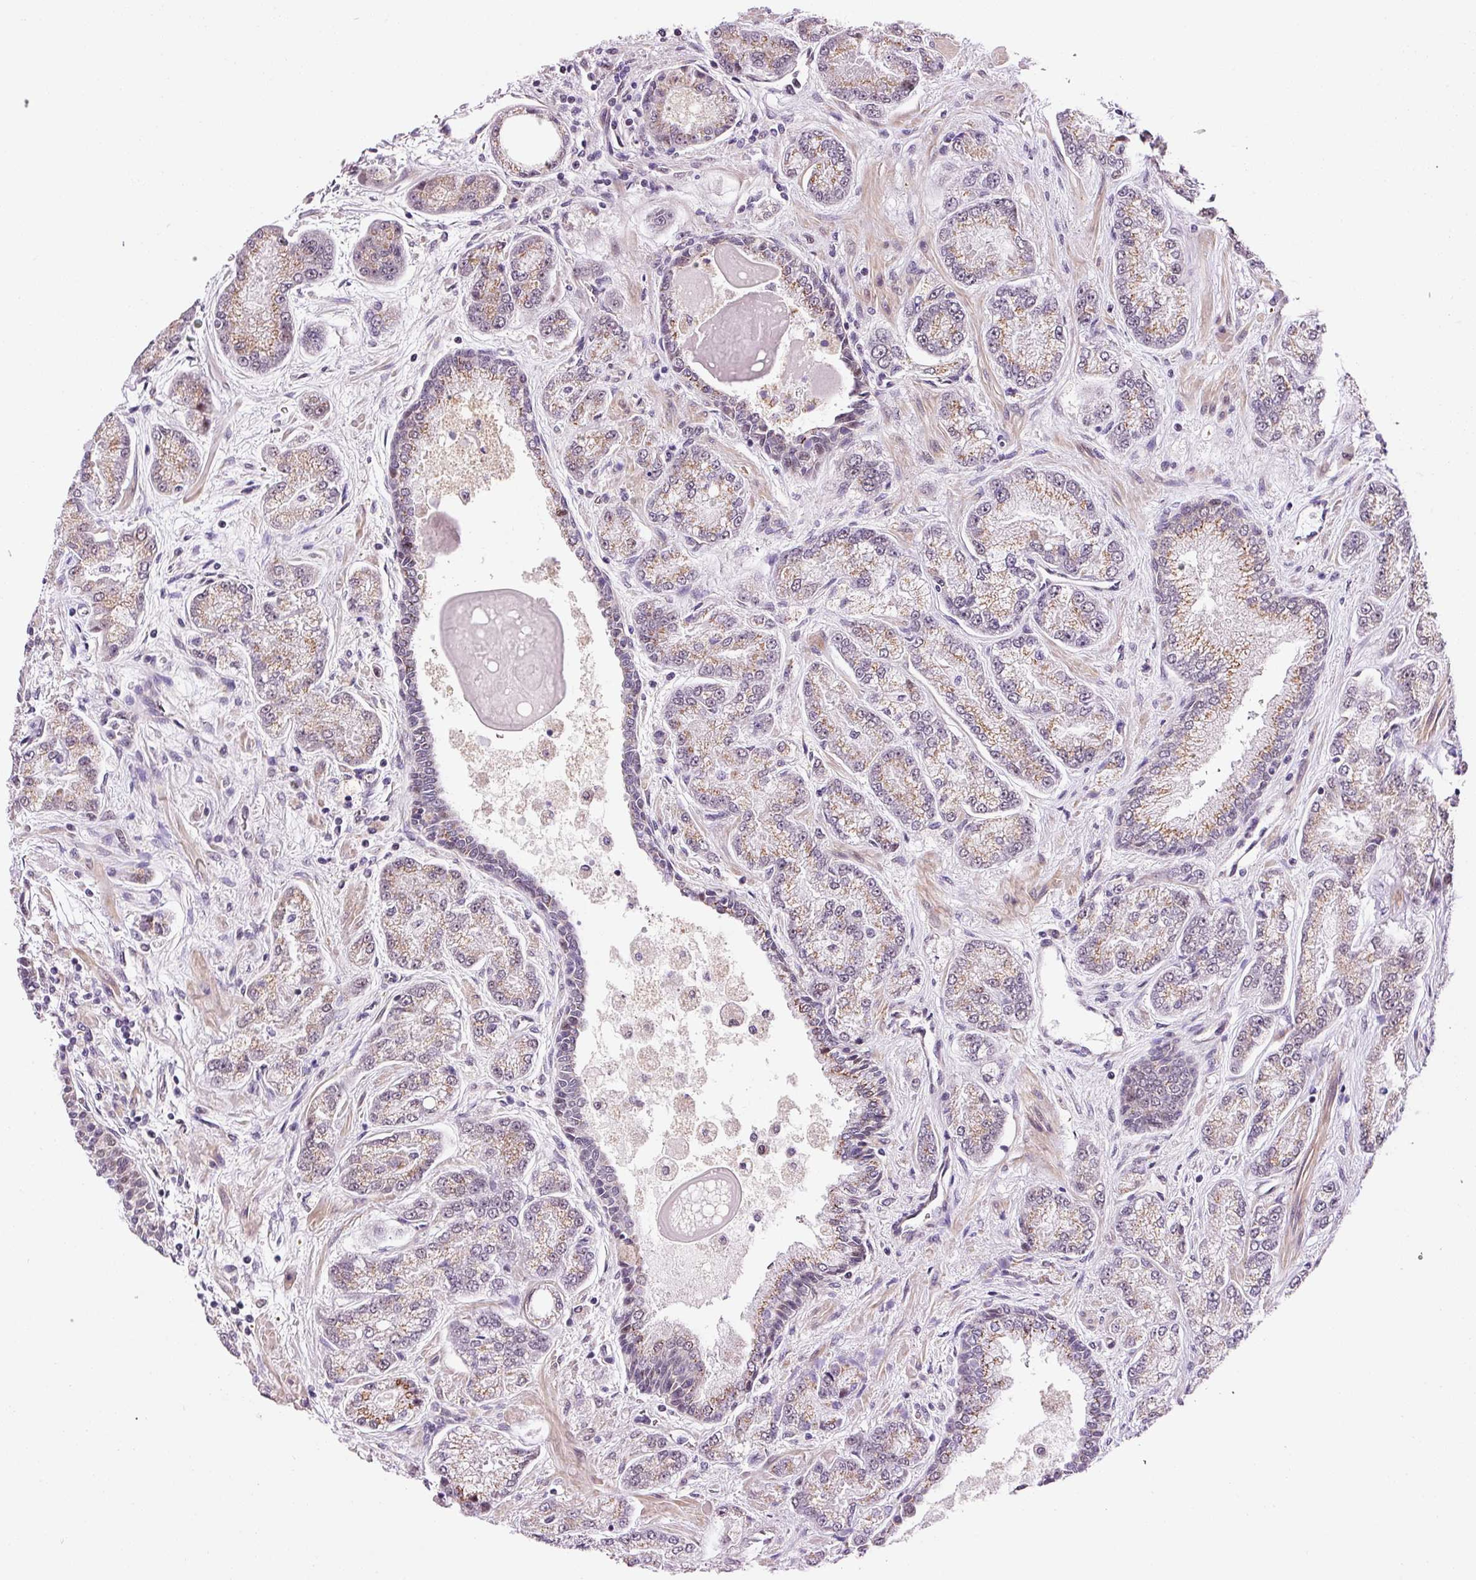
{"staining": {"intensity": "moderate", "quantity": ">75%", "location": "cytoplasmic/membranous"}, "tissue": "prostate cancer", "cell_type": "Tumor cells", "image_type": "cancer", "snomed": [{"axis": "morphology", "description": "Adenocarcinoma, High grade"}, {"axis": "topography", "description": "Prostate"}], "caption": "Protein expression analysis of prostate cancer displays moderate cytoplasmic/membranous staining in about >75% of tumor cells. Immunohistochemistry stains the protein of interest in brown and the nuclei are stained blue.", "gene": "ANKRD20A1", "patient": {"sex": "male", "age": 68}}